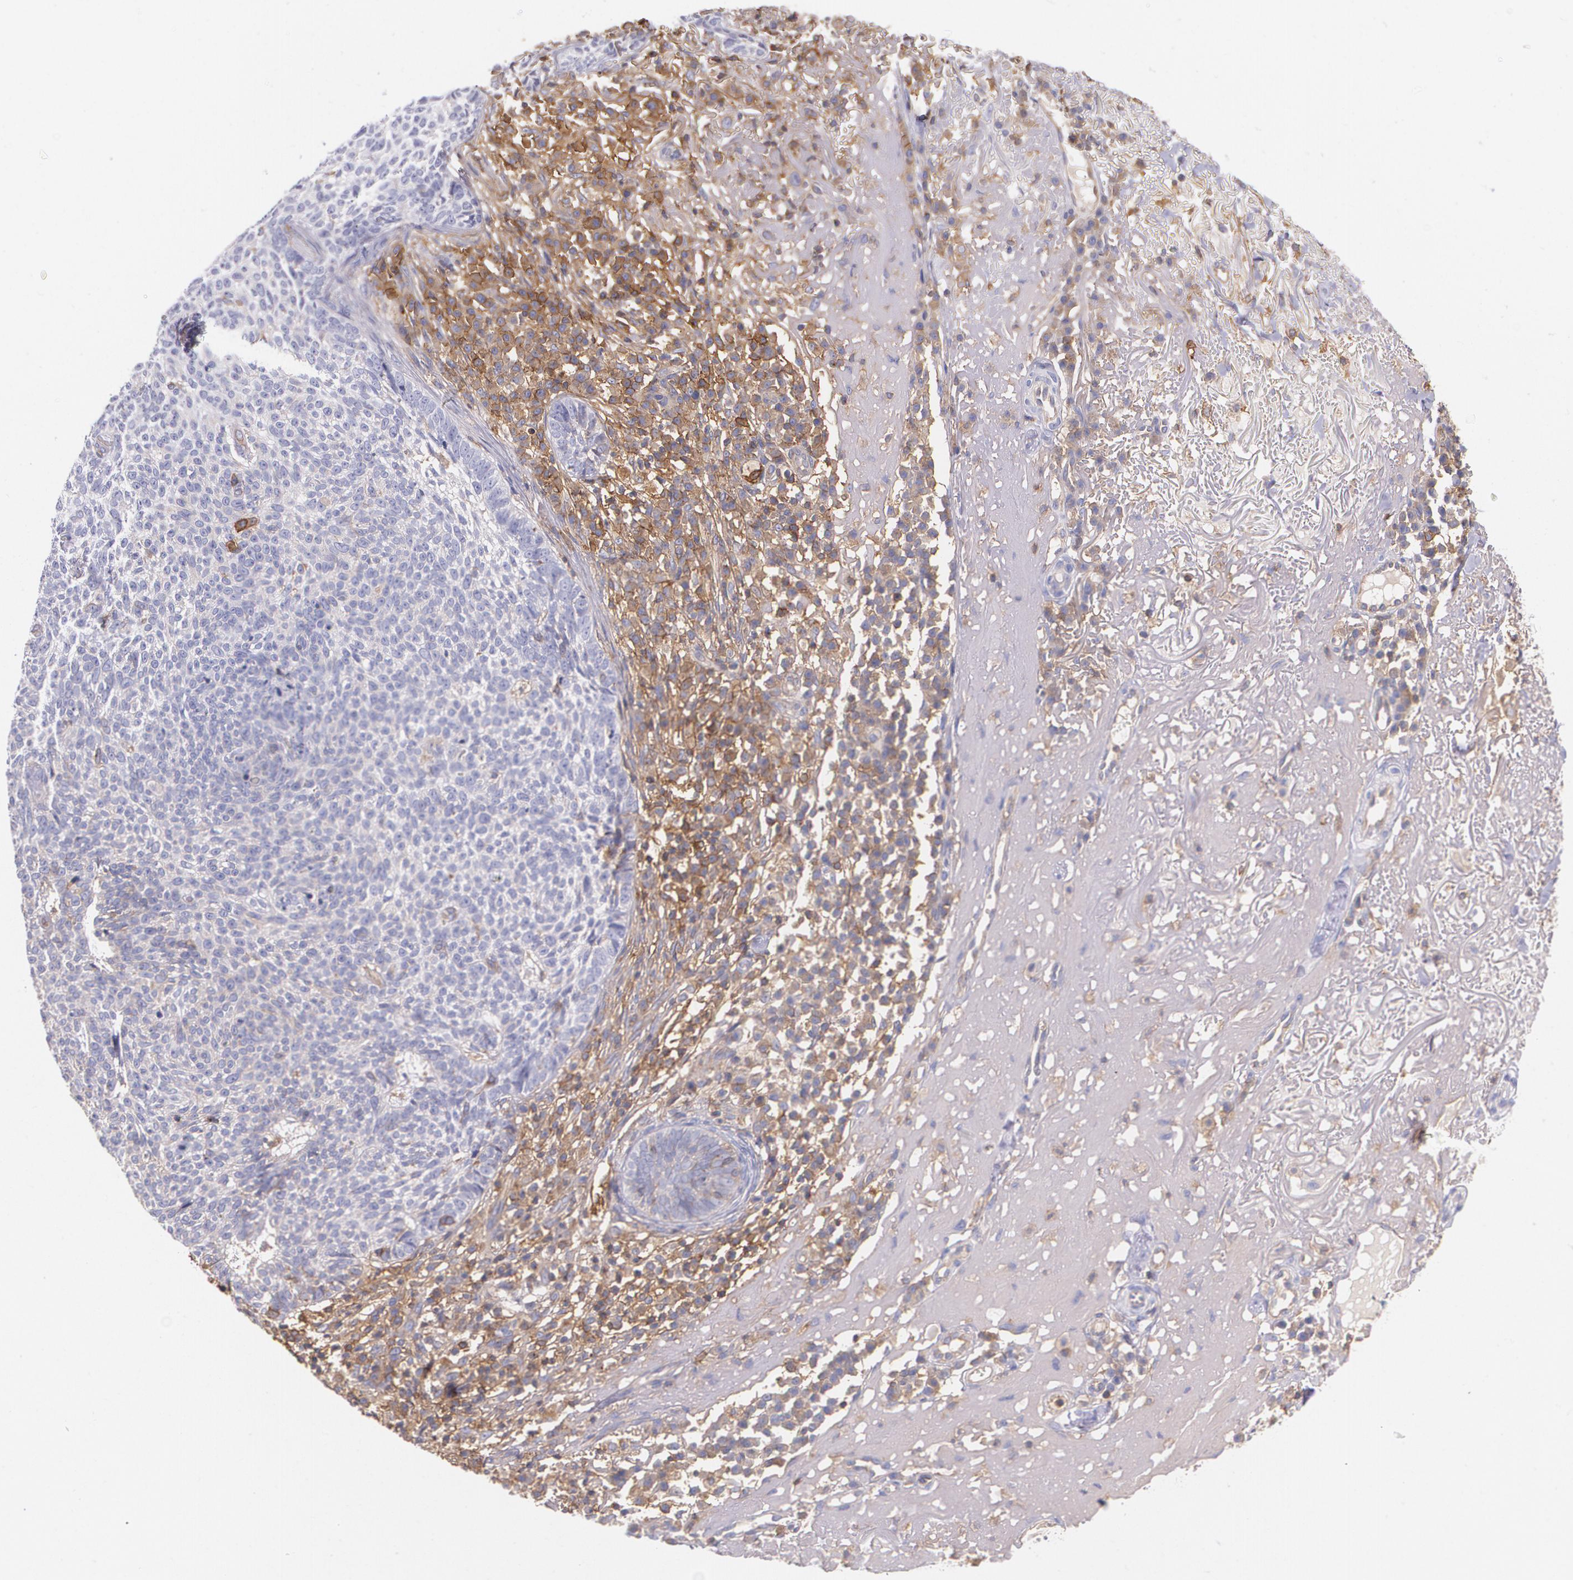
{"staining": {"intensity": "negative", "quantity": "none", "location": "none"}, "tissue": "skin cancer", "cell_type": "Tumor cells", "image_type": "cancer", "snomed": [{"axis": "morphology", "description": "Basal cell carcinoma"}, {"axis": "topography", "description": "Skin"}], "caption": "Immunohistochemical staining of skin basal cell carcinoma shows no significant expression in tumor cells. (Stains: DAB (3,3'-diaminobenzidine) immunohistochemistry with hematoxylin counter stain, Microscopy: brightfield microscopy at high magnification).", "gene": "B2M", "patient": {"sex": "female", "age": 89}}